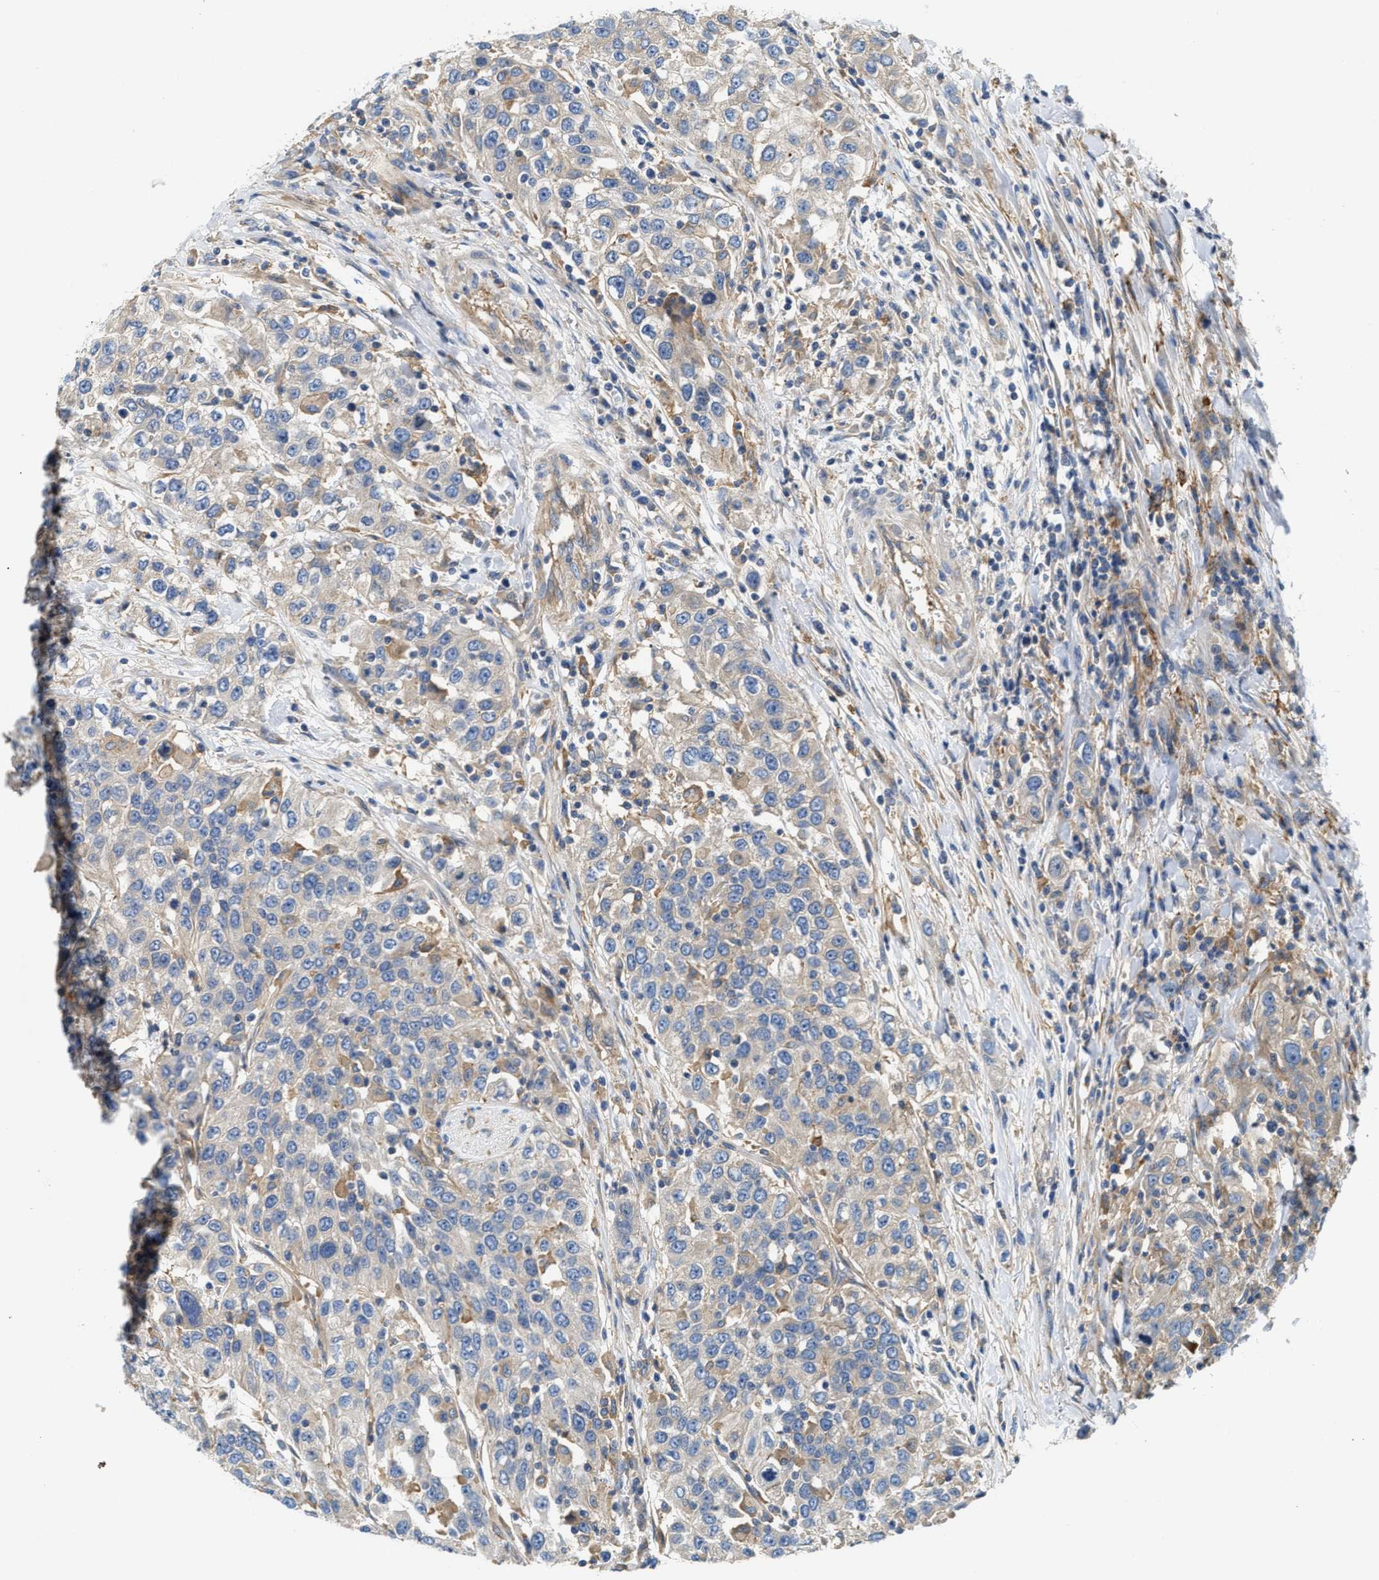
{"staining": {"intensity": "weak", "quantity": "<25%", "location": "cytoplasmic/membranous"}, "tissue": "urothelial cancer", "cell_type": "Tumor cells", "image_type": "cancer", "snomed": [{"axis": "morphology", "description": "Urothelial carcinoma, High grade"}, {"axis": "topography", "description": "Urinary bladder"}], "caption": "This is an IHC micrograph of high-grade urothelial carcinoma. There is no positivity in tumor cells.", "gene": "NSUN7", "patient": {"sex": "female", "age": 80}}